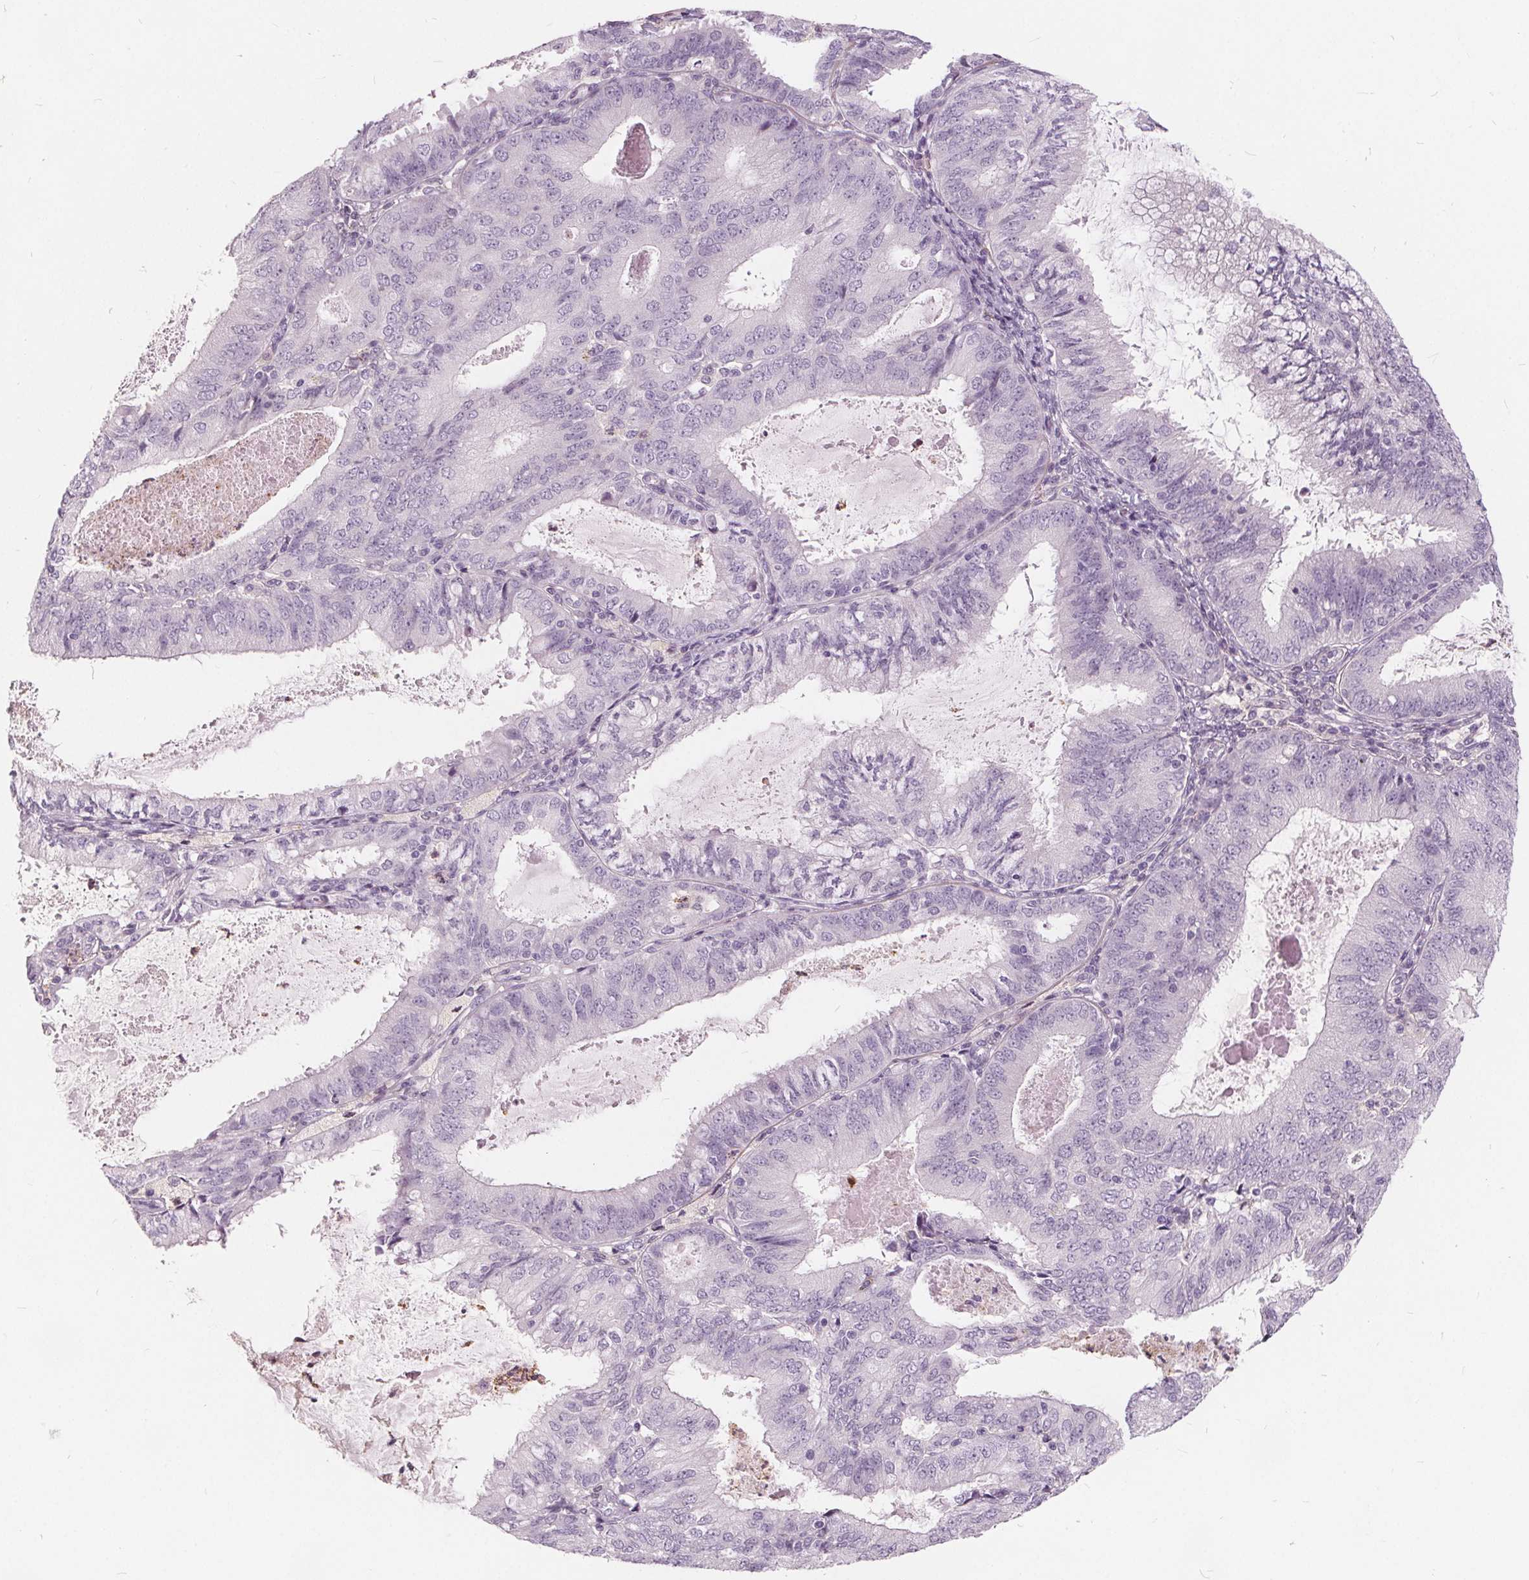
{"staining": {"intensity": "negative", "quantity": "none", "location": "none"}, "tissue": "endometrial cancer", "cell_type": "Tumor cells", "image_type": "cancer", "snomed": [{"axis": "morphology", "description": "Adenocarcinoma, NOS"}, {"axis": "topography", "description": "Endometrium"}], "caption": "Tumor cells are negative for brown protein staining in endometrial cancer.", "gene": "HAAO", "patient": {"sex": "female", "age": 57}}